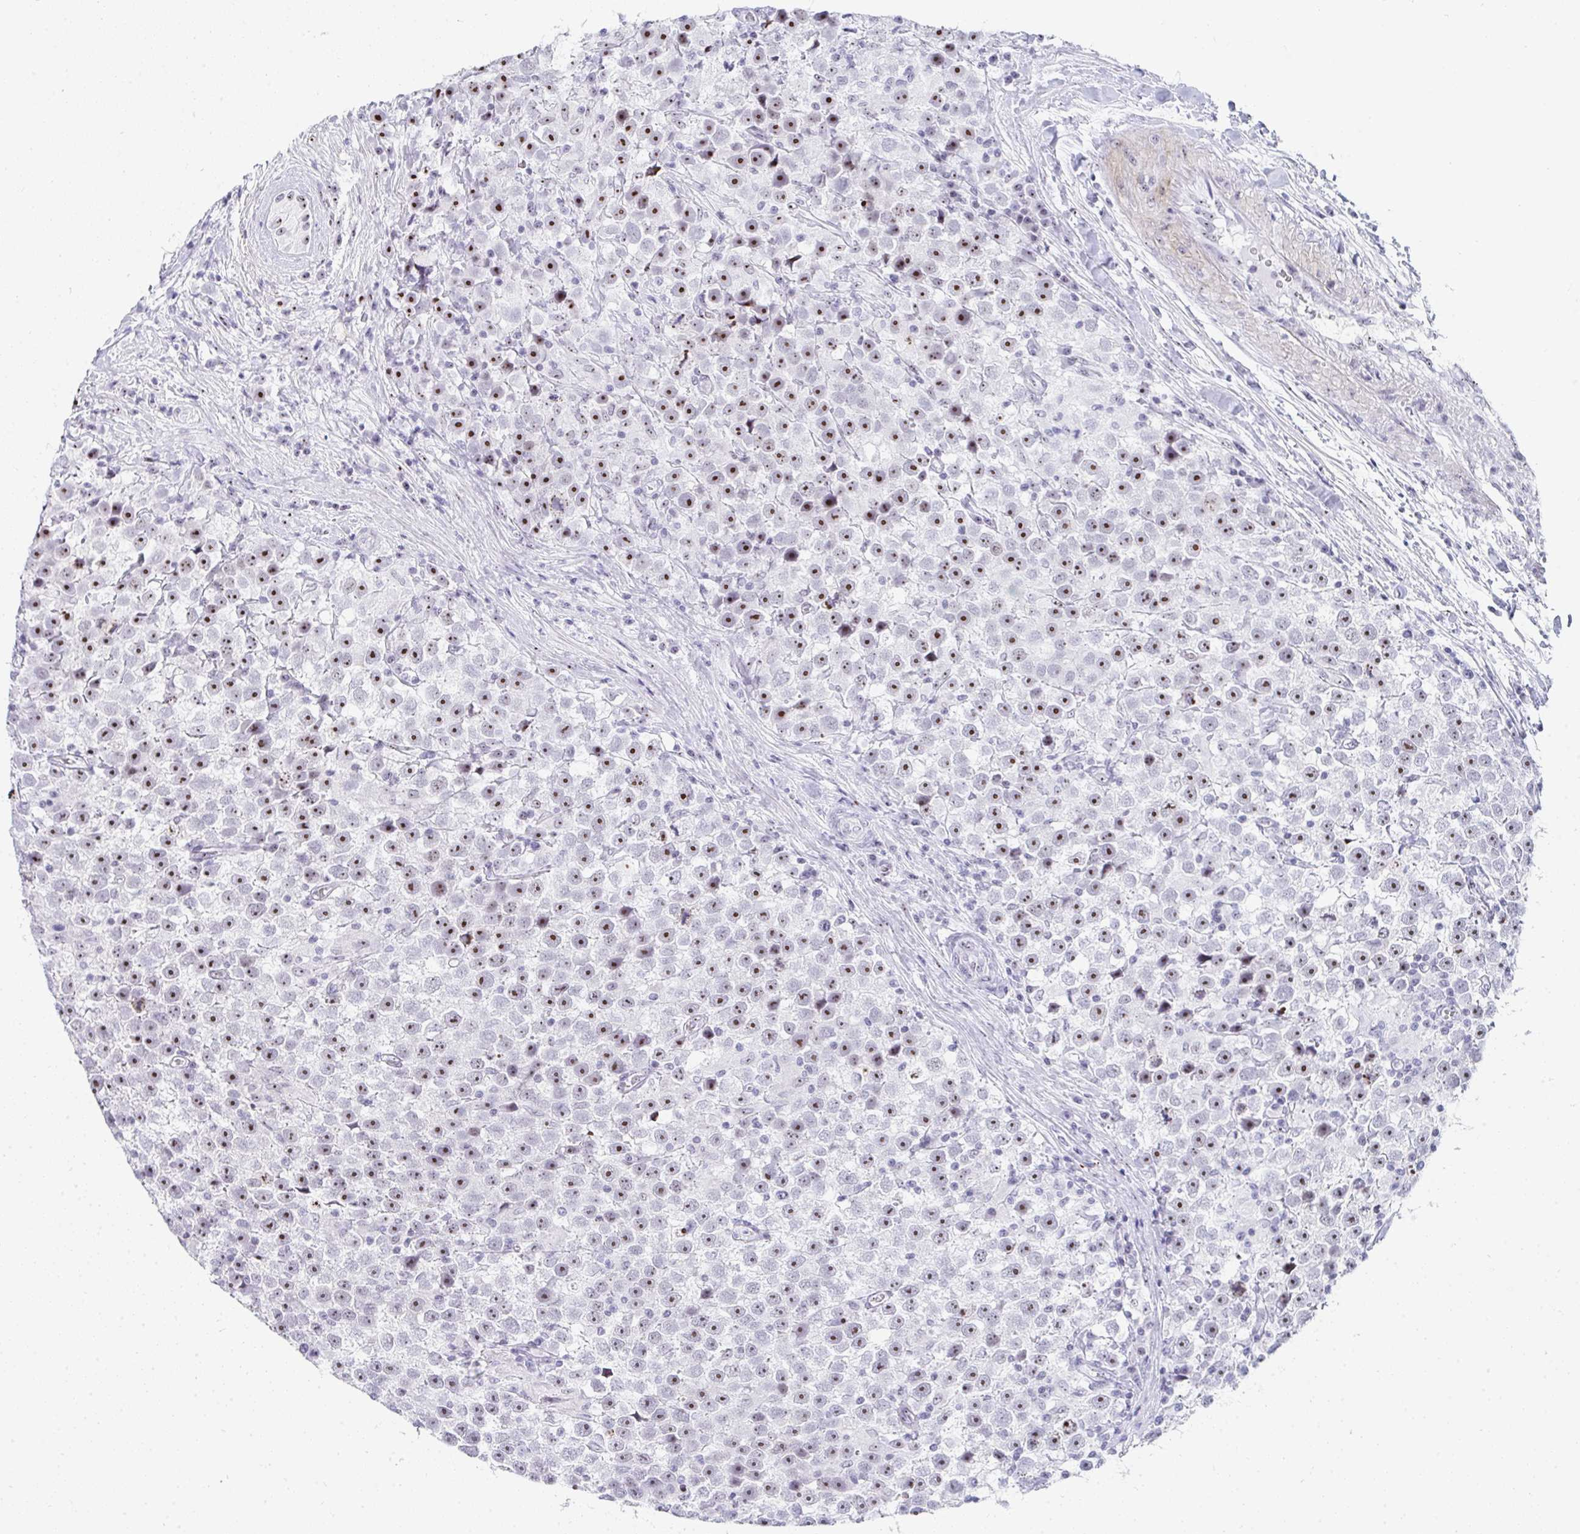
{"staining": {"intensity": "strong", "quantity": "25%-75%", "location": "nuclear"}, "tissue": "testis cancer", "cell_type": "Tumor cells", "image_type": "cancer", "snomed": [{"axis": "morphology", "description": "Seminoma, NOS"}, {"axis": "topography", "description": "Testis"}], "caption": "The histopathology image exhibits staining of testis seminoma, revealing strong nuclear protein expression (brown color) within tumor cells. (Brightfield microscopy of DAB IHC at high magnification).", "gene": "NOP10", "patient": {"sex": "male", "age": 31}}